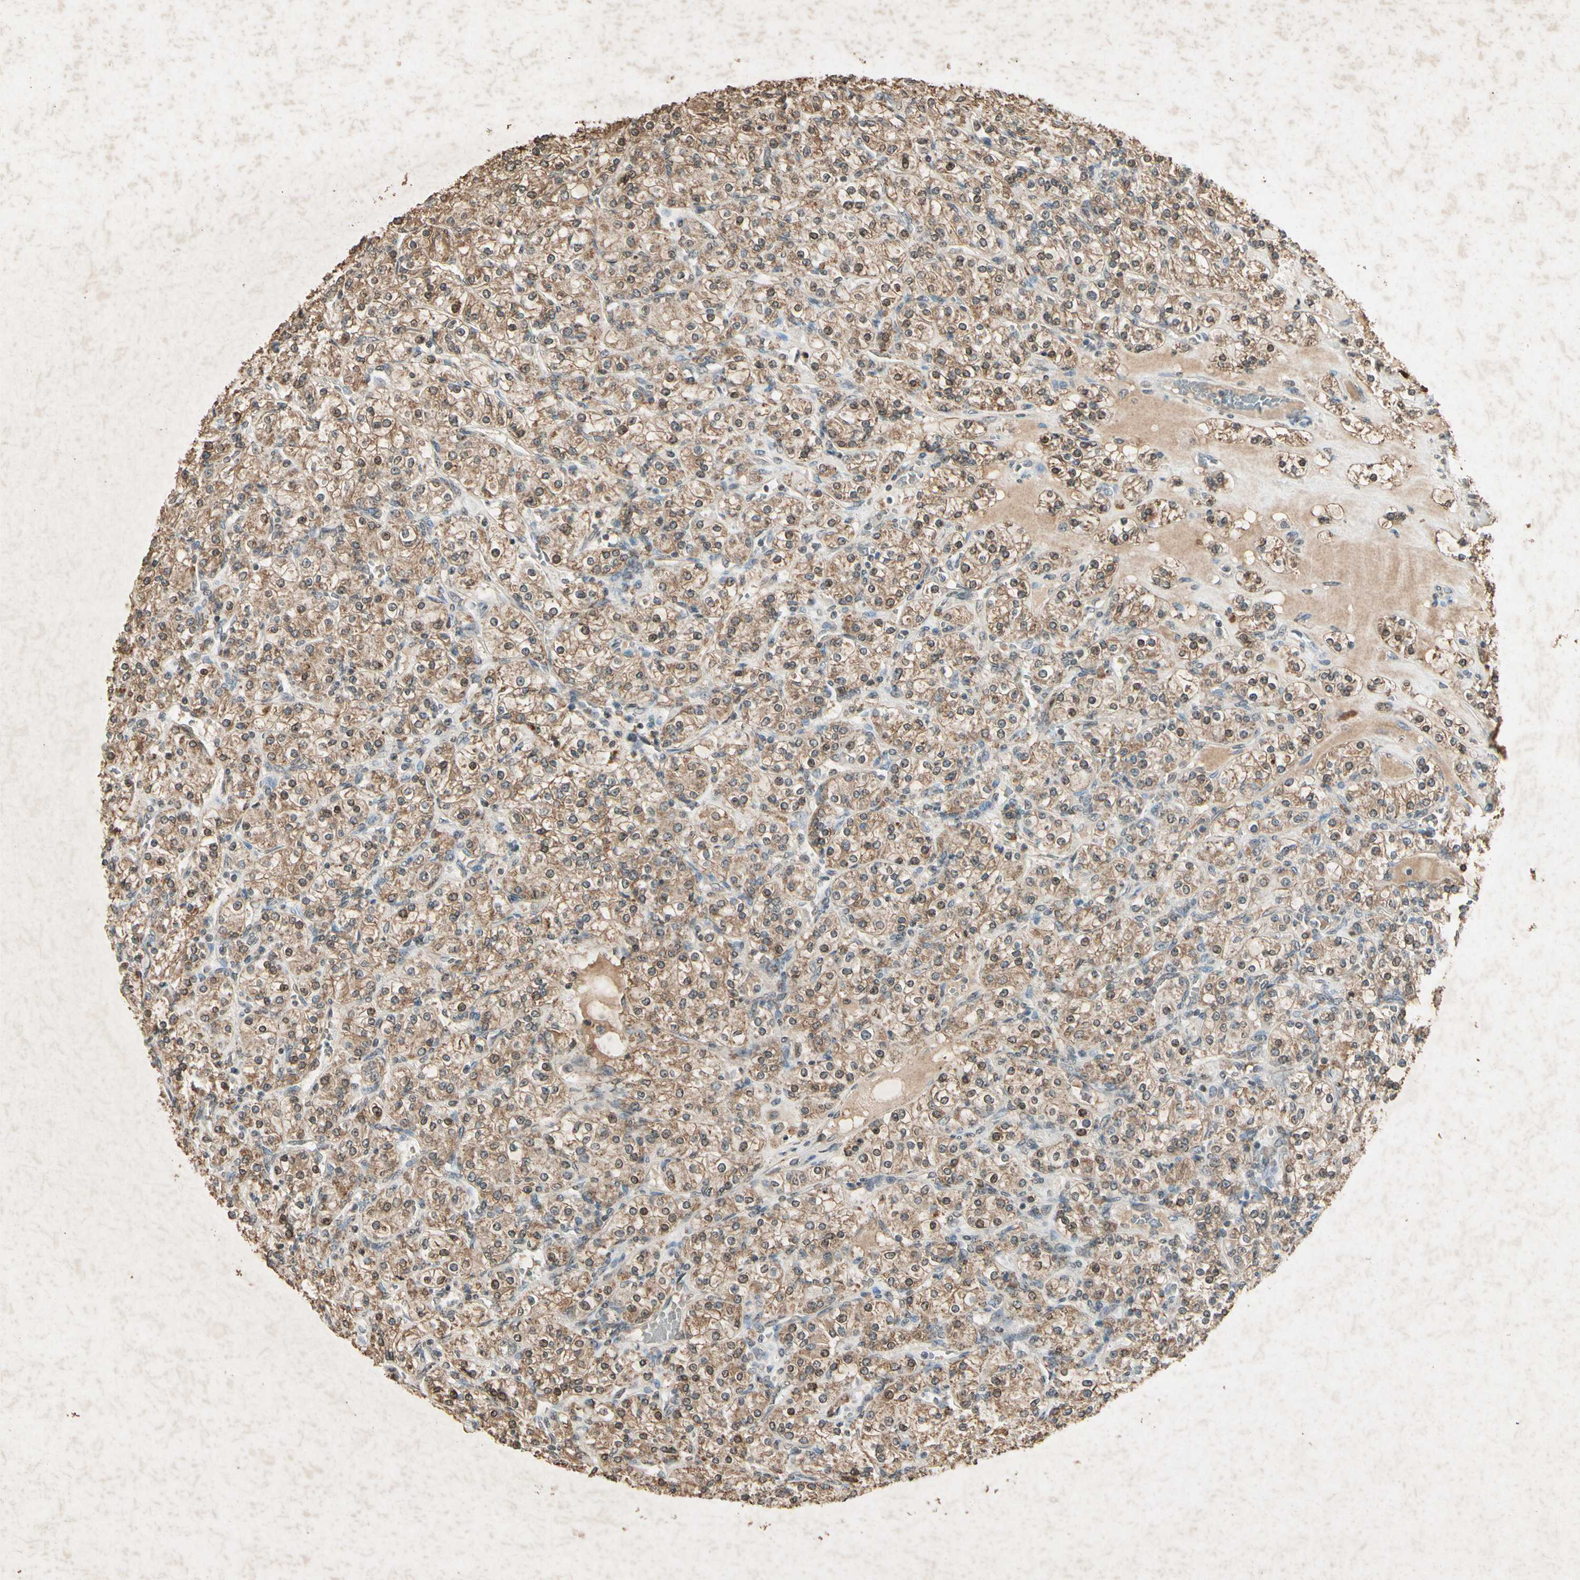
{"staining": {"intensity": "moderate", "quantity": ">75%", "location": "cytoplasmic/membranous"}, "tissue": "renal cancer", "cell_type": "Tumor cells", "image_type": "cancer", "snomed": [{"axis": "morphology", "description": "Adenocarcinoma, NOS"}, {"axis": "topography", "description": "Kidney"}], "caption": "Immunohistochemistry image of human renal cancer stained for a protein (brown), which displays medium levels of moderate cytoplasmic/membranous staining in about >75% of tumor cells.", "gene": "GC", "patient": {"sex": "male", "age": 77}}